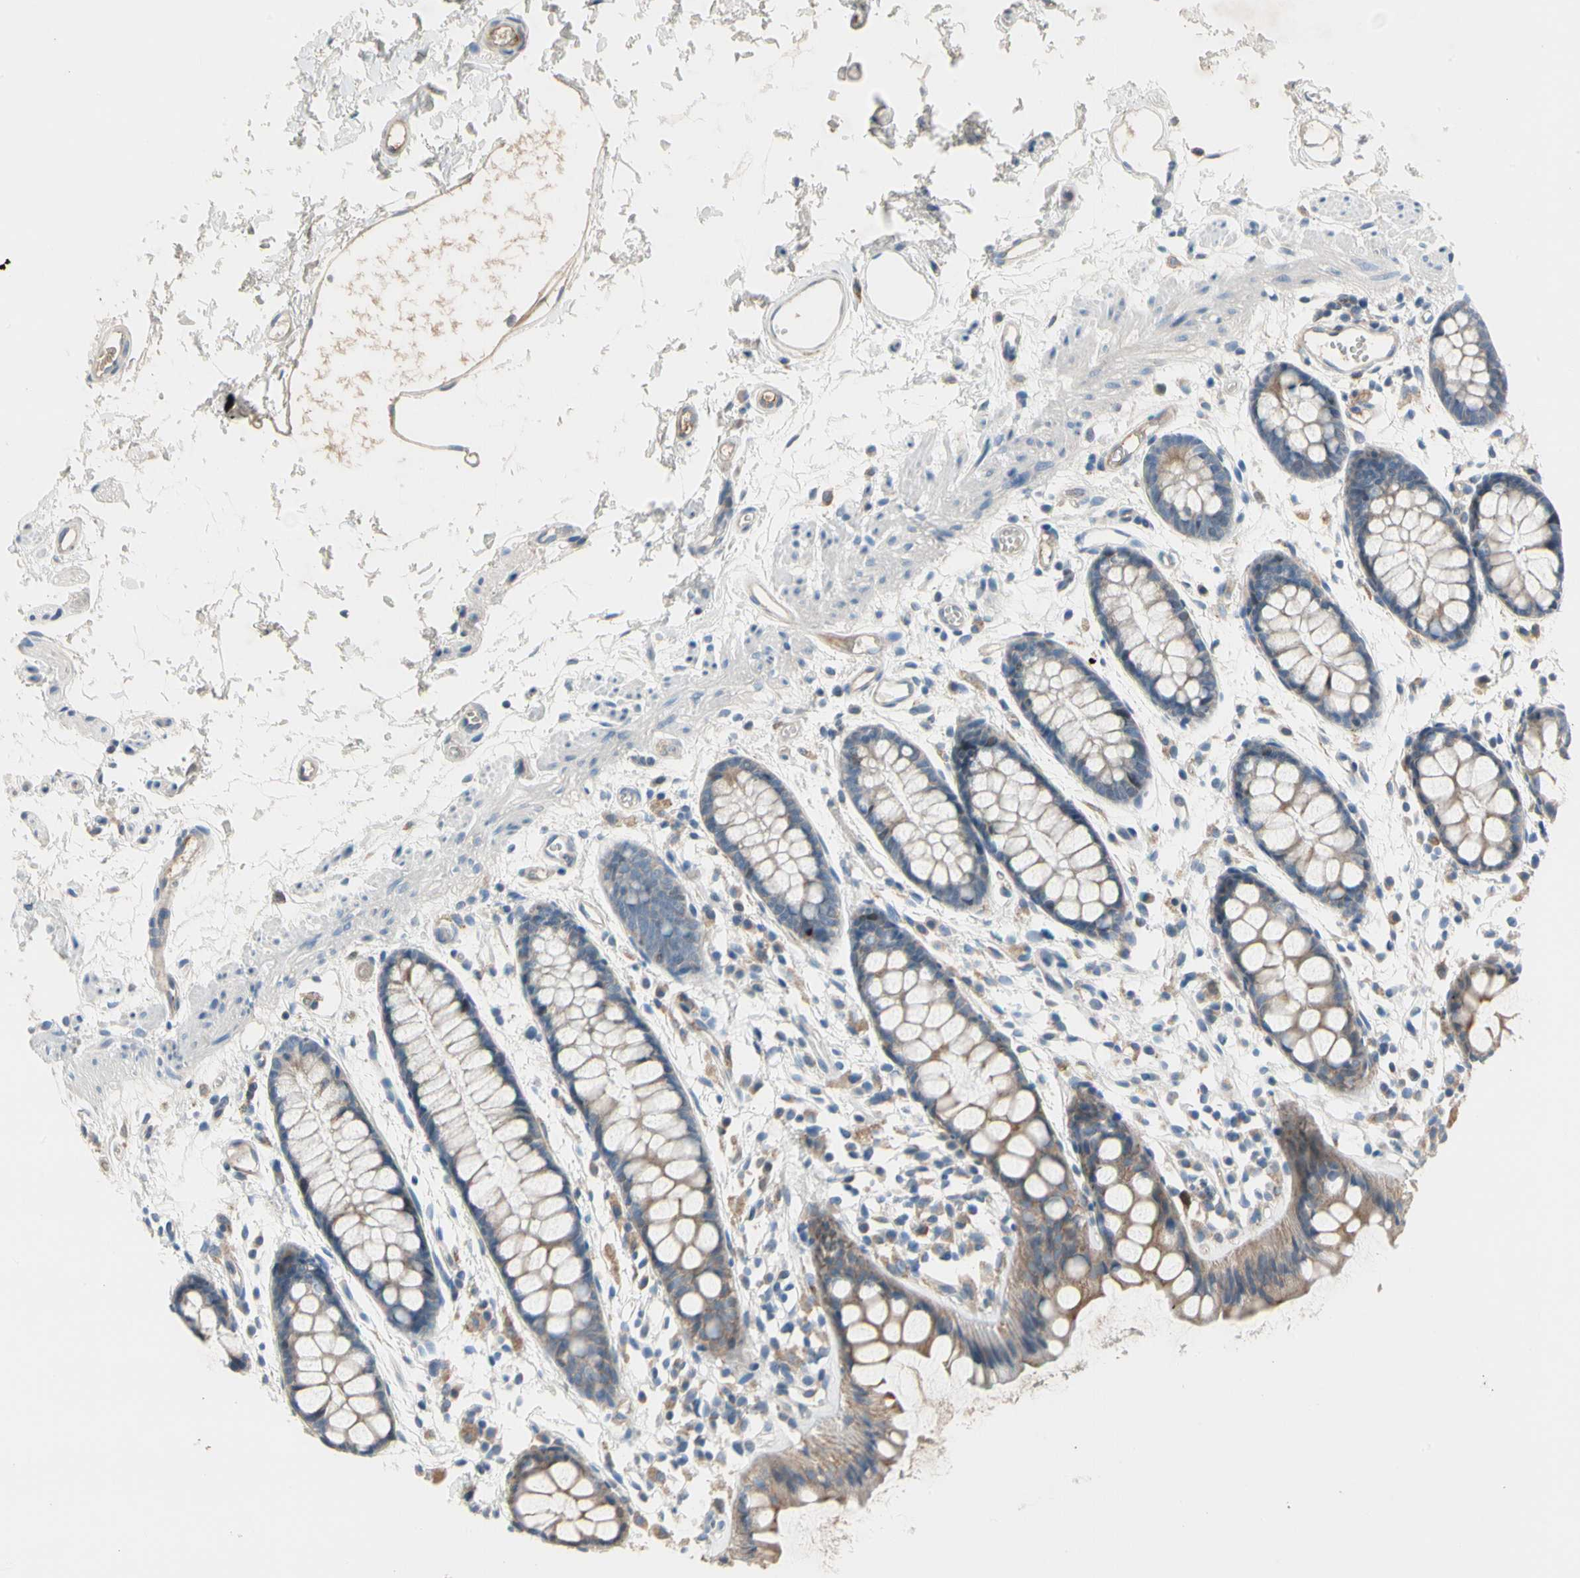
{"staining": {"intensity": "moderate", "quantity": "25%-75%", "location": "cytoplasmic/membranous"}, "tissue": "rectum", "cell_type": "Glandular cells", "image_type": "normal", "snomed": [{"axis": "morphology", "description": "Normal tissue, NOS"}, {"axis": "topography", "description": "Rectum"}], "caption": "Brown immunohistochemical staining in unremarkable rectum reveals moderate cytoplasmic/membranous expression in about 25%-75% of glandular cells.", "gene": "HJURP", "patient": {"sex": "female", "age": 66}}